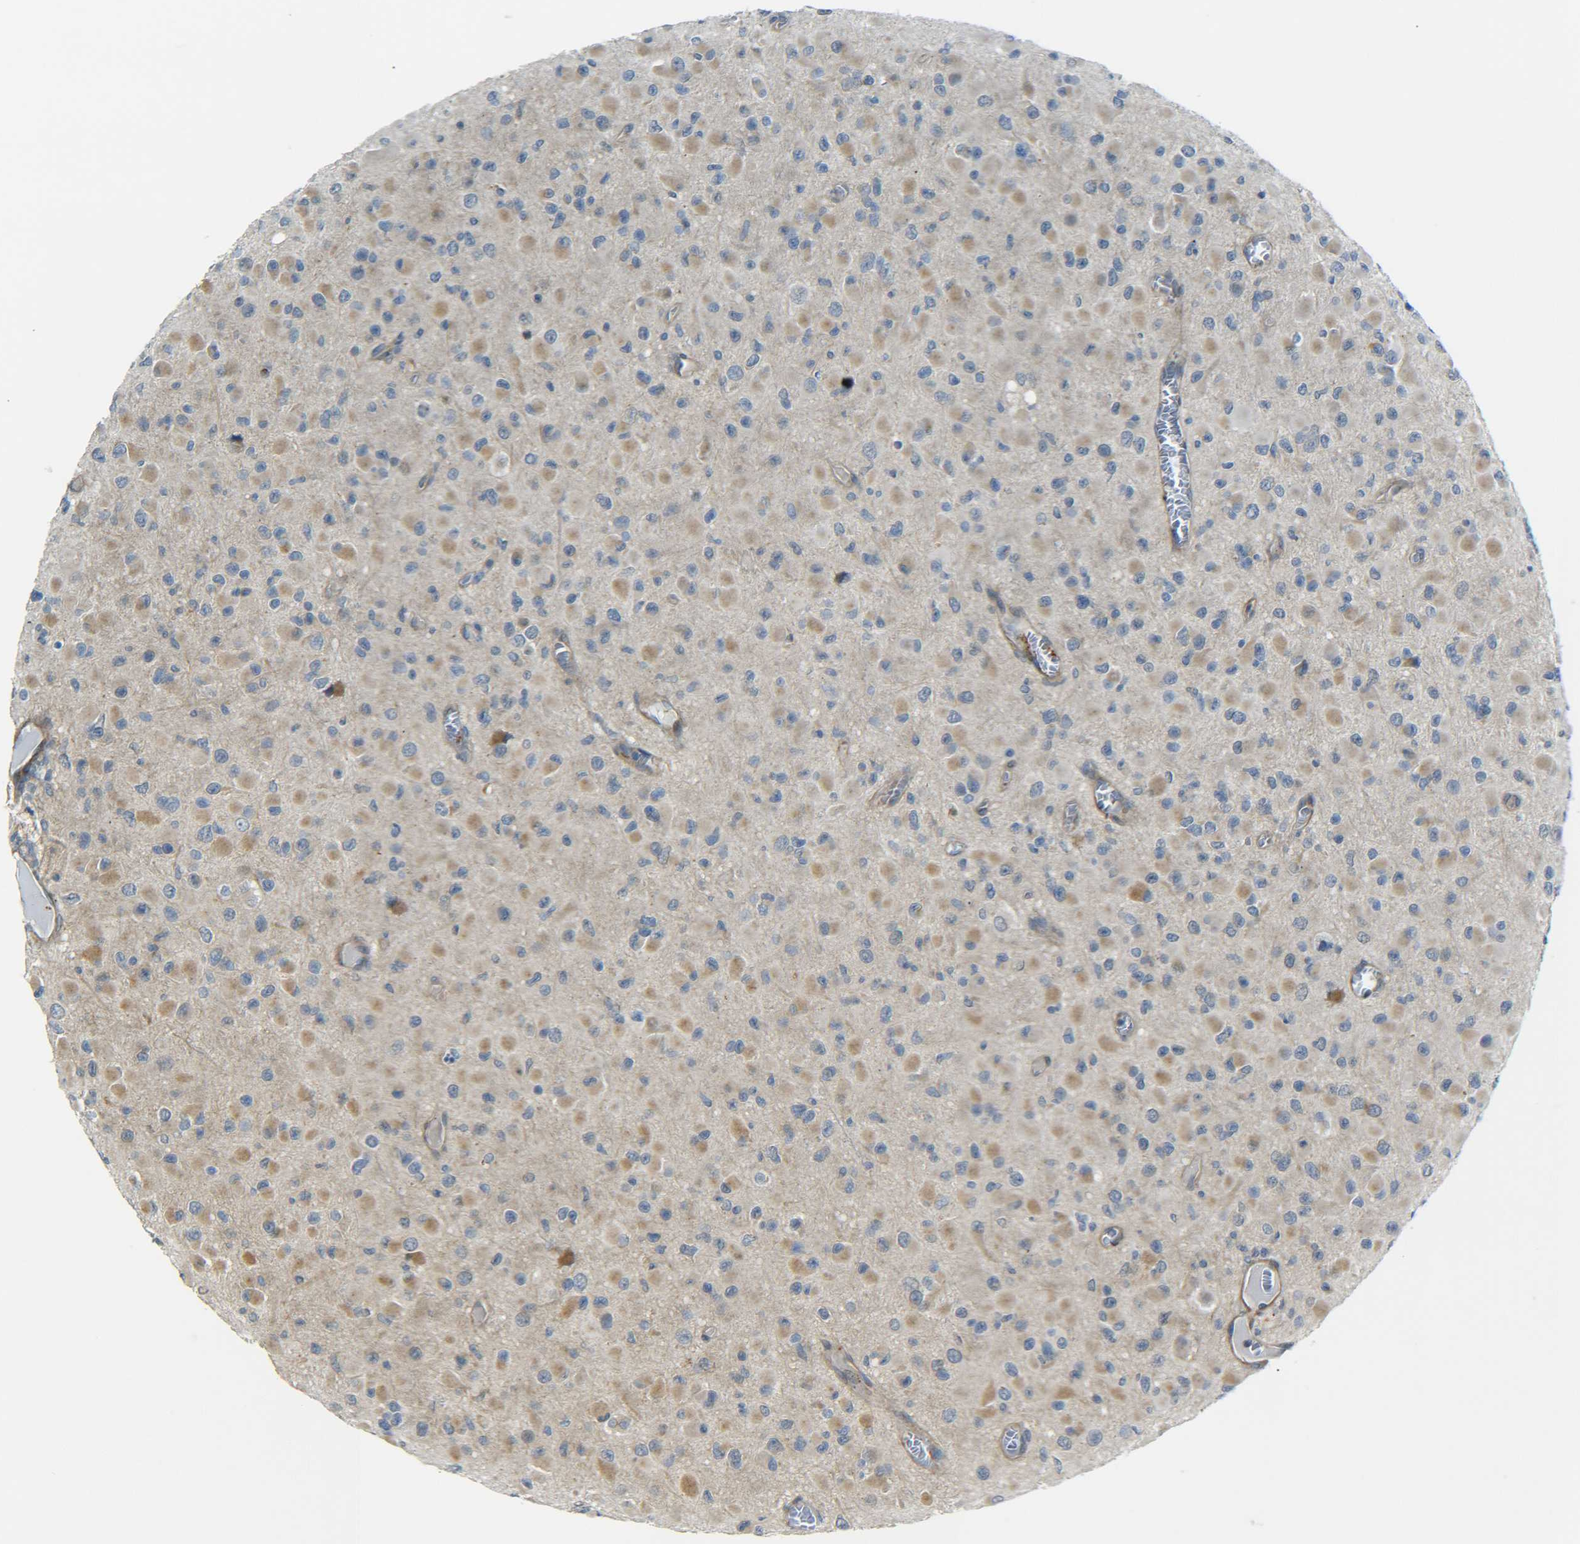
{"staining": {"intensity": "moderate", "quantity": ">75%", "location": "cytoplasmic/membranous"}, "tissue": "glioma", "cell_type": "Tumor cells", "image_type": "cancer", "snomed": [{"axis": "morphology", "description": "Glioma, malignant, Low grade"}, {"axis": "topography", "description": "Brain"}], "caption": "Protein staining shows moderate cytoplasmic/membranous expression in about >75% of tumor cells in malignant low-grade glioma.", "gene": "MEIS1", "patient": {"sex": "male", "age": 42}}